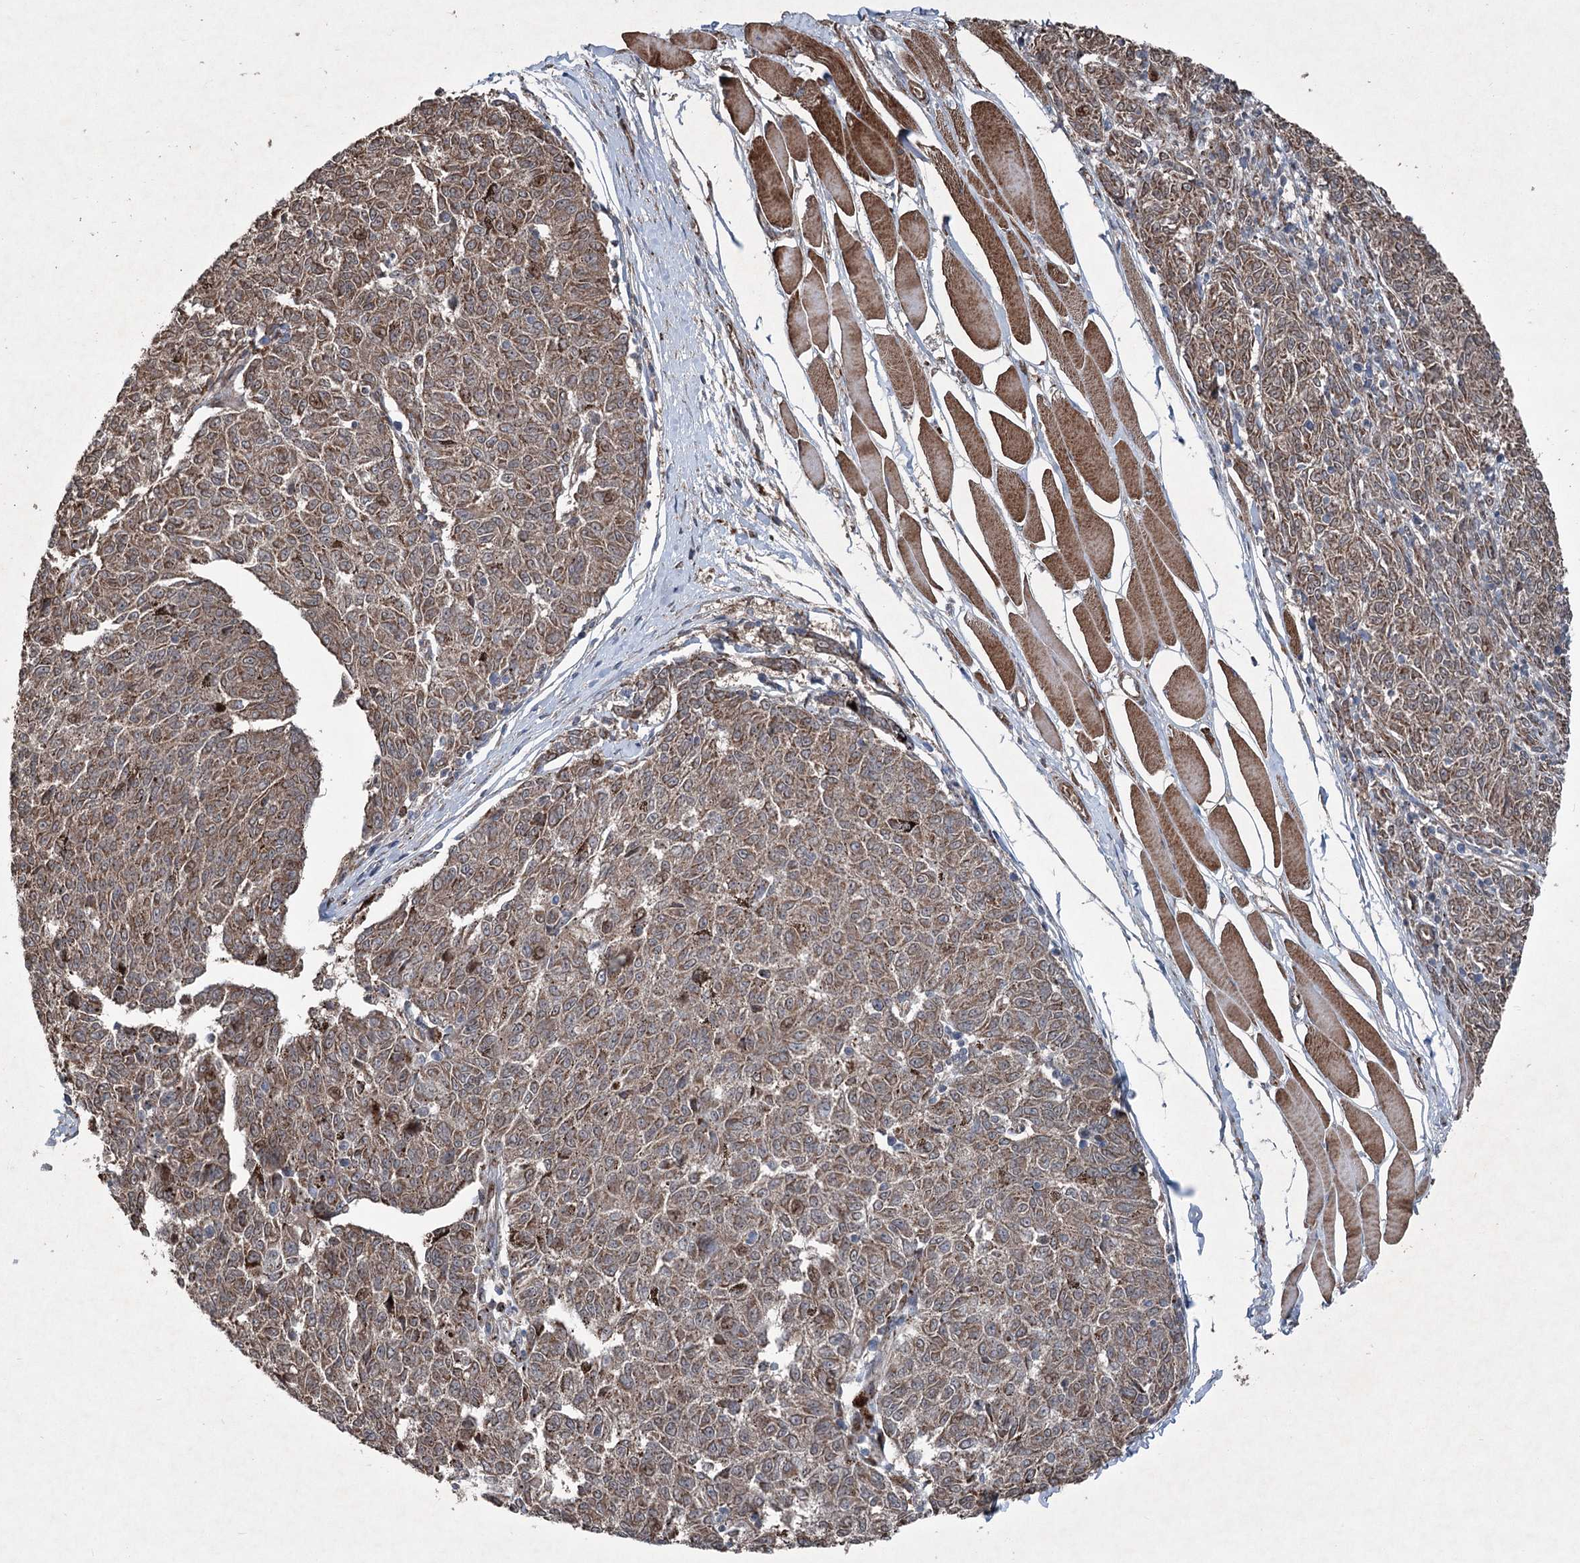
{"staining": {"intensity": "moderate", "quantity": ">75%", "location": "cytoplasmic/membranous"}, "tissue": "melanoma", "cell_type": "Tumor cells", "image_type": "cancer", "snomed": [{"axis": "morphology", "description": "Malignant melanoma, NOS"}, {"axis": "topography", "description": "Skin"}], "caption": "Immunohistochemical staining of human malignant melanoma displays medium levels of moderate cytoplasmic/membranous staining in approximately >75% of tumor cells. (DAB (3,3'-diaminobenzidine) = brown stain, brightfield microscopy at high magnification).", "gene": "SERINC5", "patient": {"sex": "female", "age": 72}}